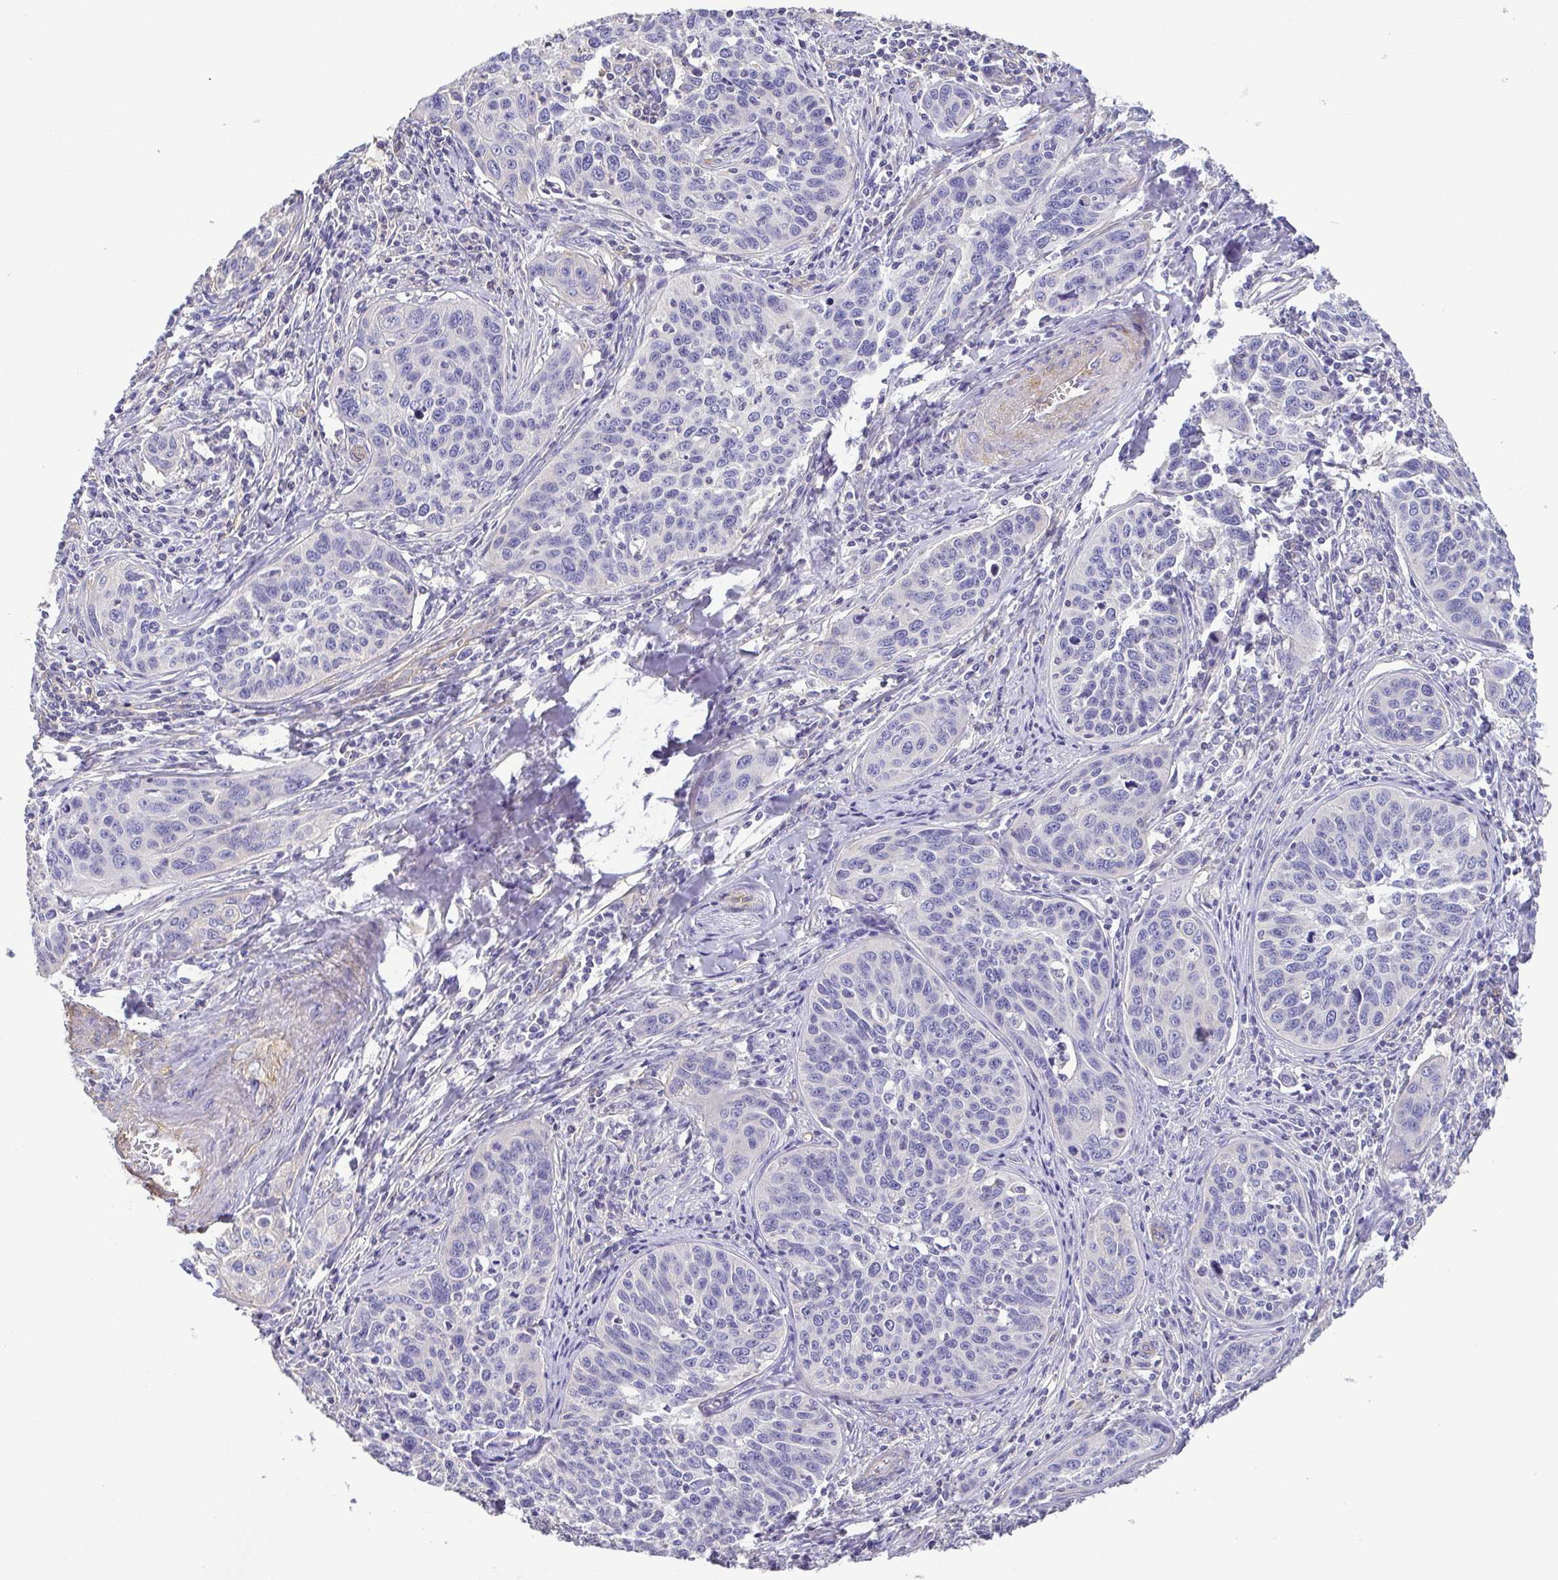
{"staining": {"intensity": "negative", "quantity": "none", "location": "none"}, "tissue": "cervical cancer", "cell_type": "Tumor cells", "image_type": "cancer", "snomed": [{"axis": "morphology", "description": "Squamous cell carcinoma, NOS"}, {"axis": "topography", "description": "Cervix"}], "caption": "There is no significant positivity in tumor cells of squamous cell carcinoma (cervical).", "gene": "MYL6", "patient": {"sex": "female", "age": 31}}